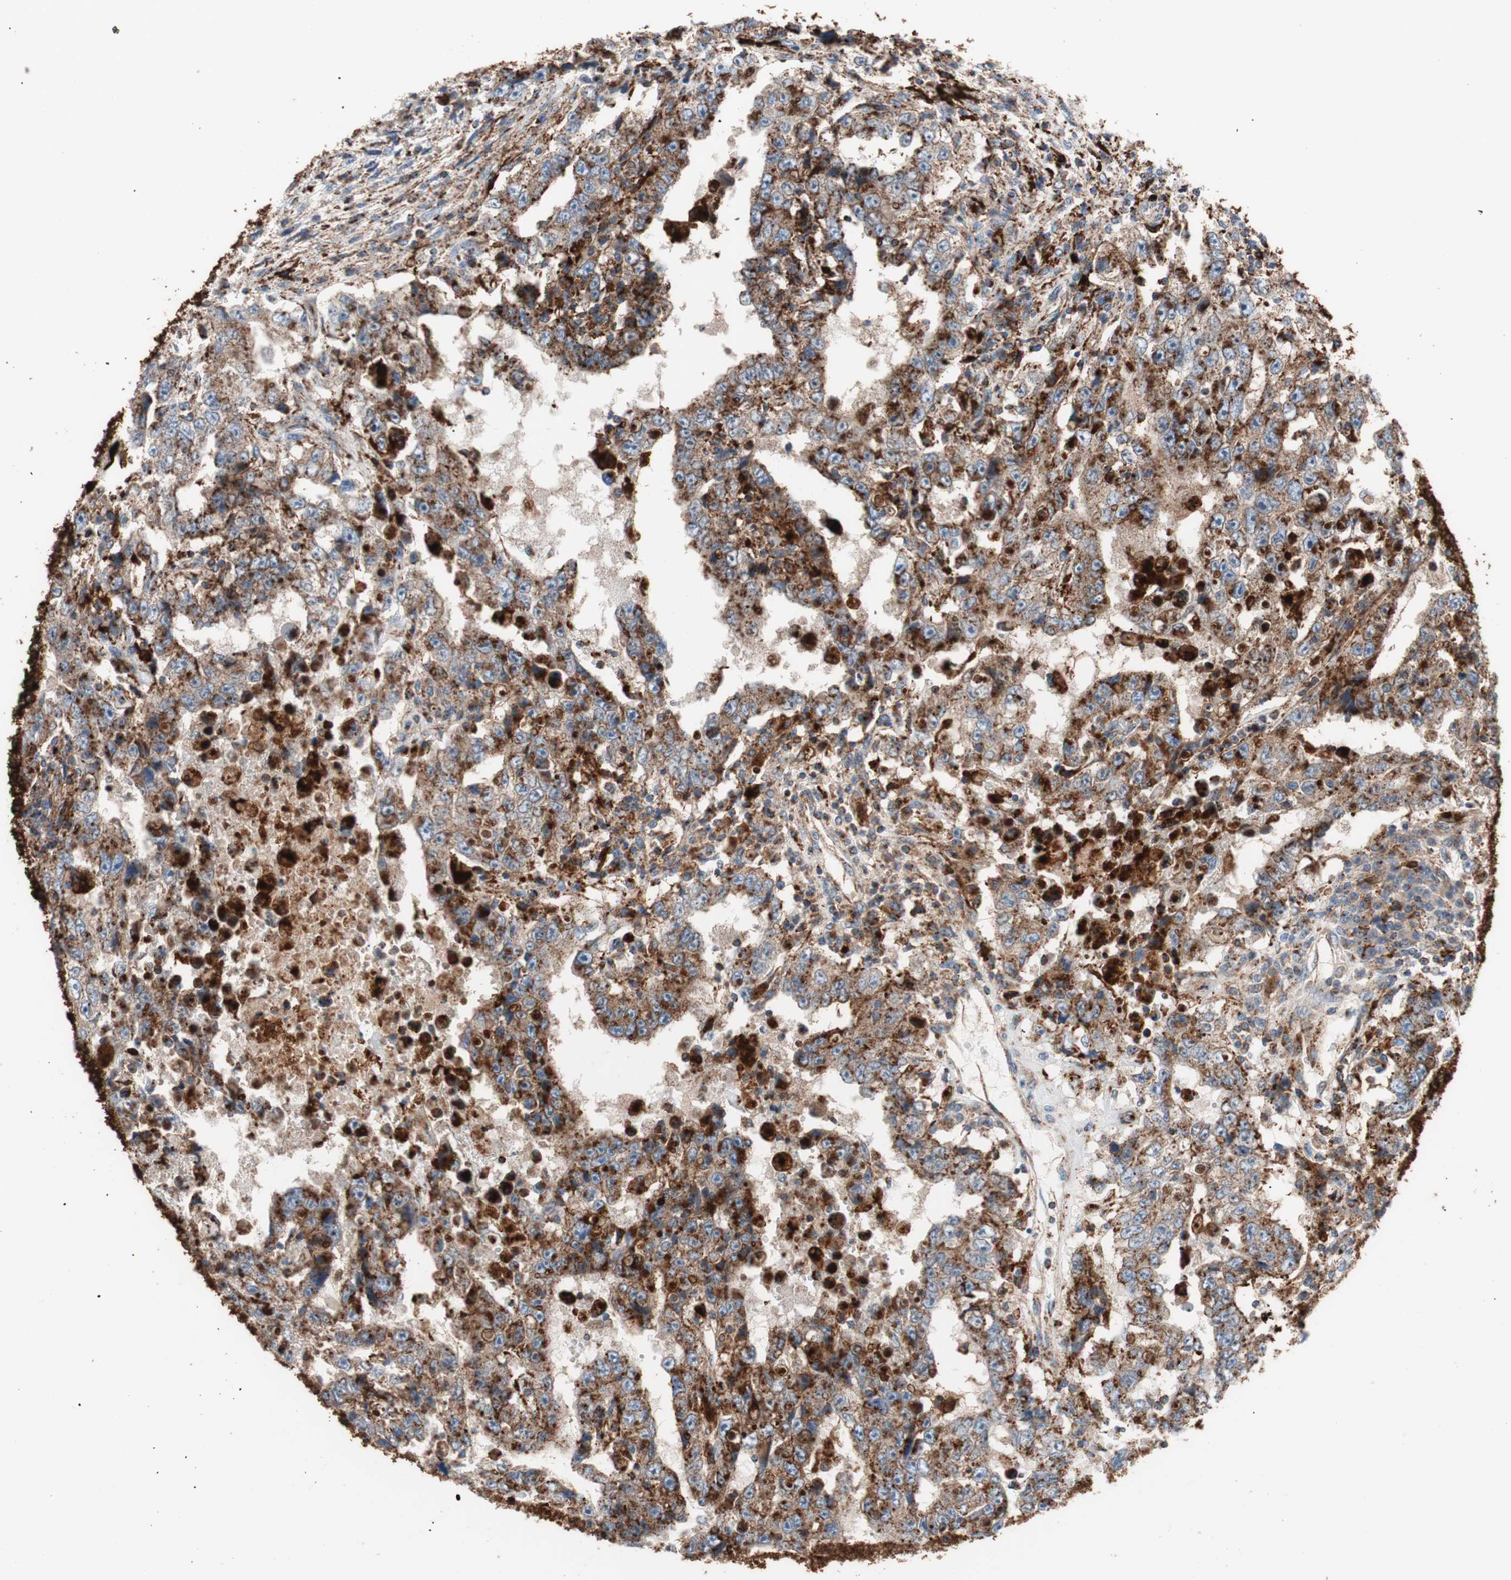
{"staining": {"intensity": "strong", "quantity": ">75%", "location": "cytoplasmic/membranous"}, "tissue": "testis cancer", "cell_type": "Tumor cells", "image_type": "cancer", "snomed": [{"axis": "morphology", "description": "Carcinoma, Embryonal, NOS"}, {"axis": "topography", "description": "Testis"}], "caption": "A micrograph showing strong cytoplasmic/membranous expression in approximately >75% of tumor cells in testis embryonal carcinoma, as visualized by brown immunohistochemical staining.", "gene": "LAMP1", "patient": {"sex": "male", "age": 26}}